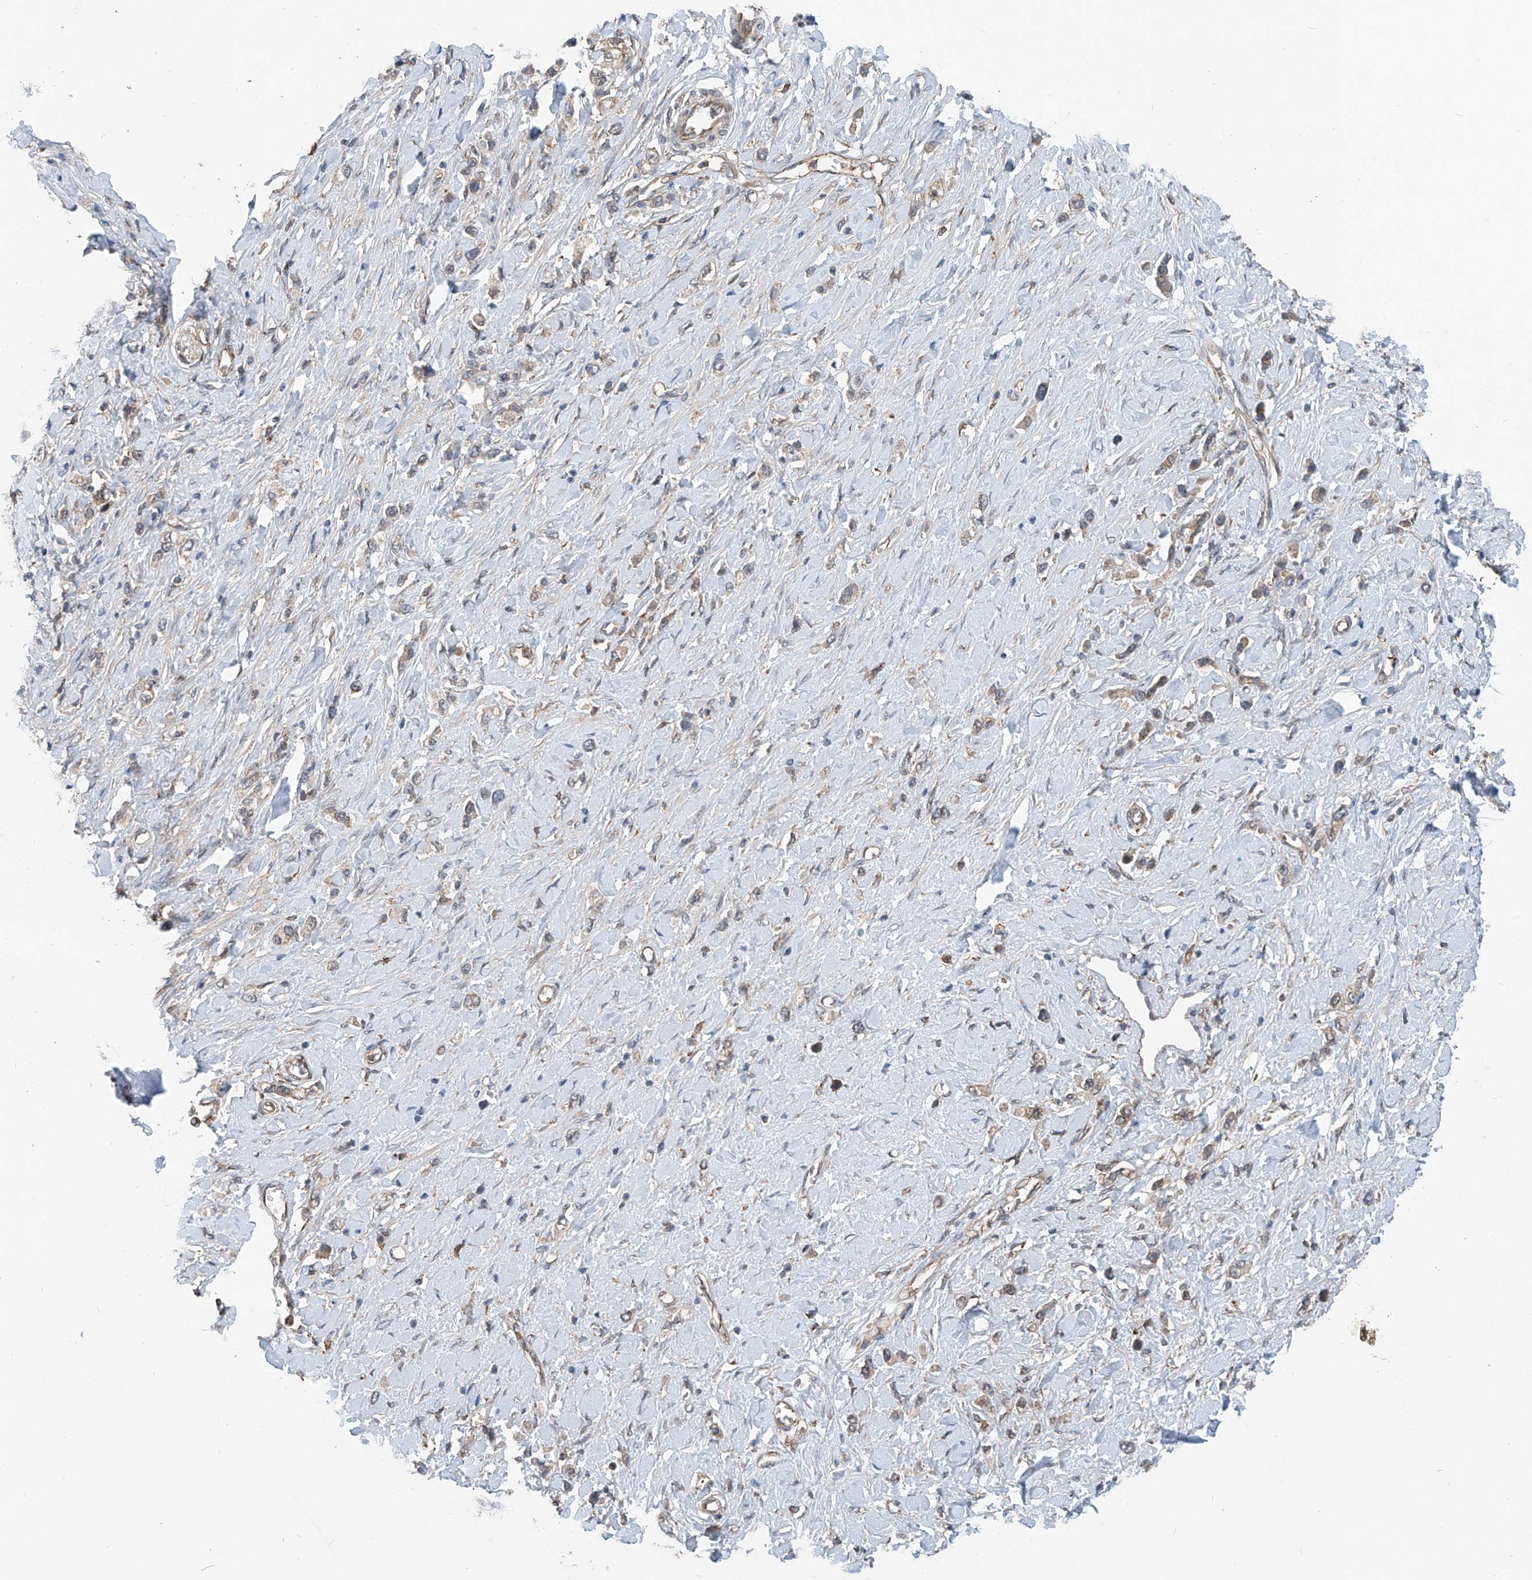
{"staining": {"intensity": "weak", "quantity": "25%-75%", "location": "cytoplasmic/membranous"}, "tissue": "stomach cancer", "cell_type": "Tumor cells", "image_type": "cancer", "snomed": [{"axis": "morphology", "description": "Normal tissue, NOS"}, {"axis": "morphology", "description": "Adenocarcinoma, NOS"}, {"axis": "topography", "description": "Stomach, upper"}, {"axis": "topography", "description": "Stomach"}], "caption": "Protein staining of stomach cancer (adenocarcinoma) tissue reveals weak cytoplasmic/membranous expression in about 25%-75% of tumor cells.", "gene": "ZNF189", "patient": {"sex": "female", "age": 65}}